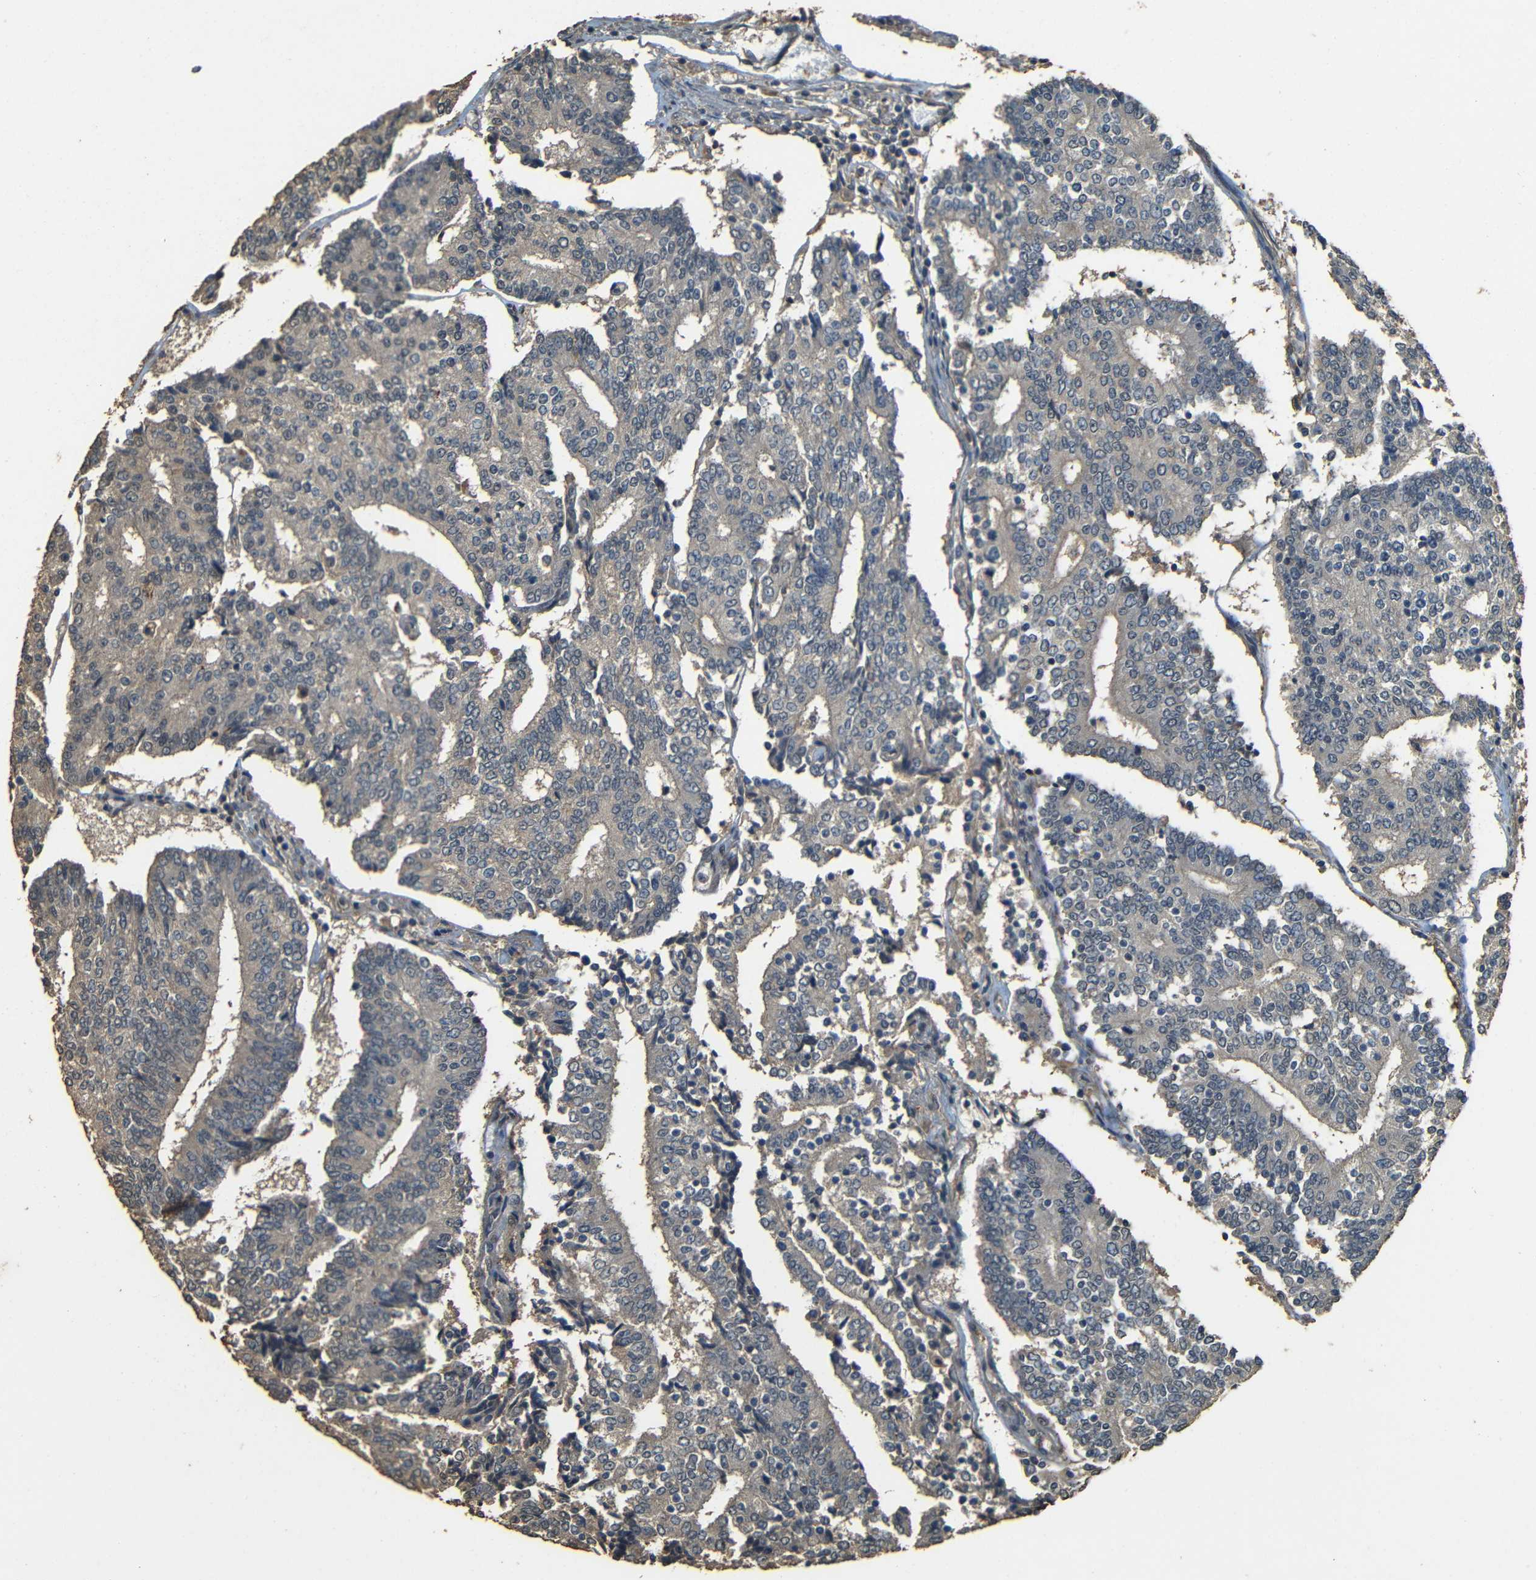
{"staining": {"intensity": "negative", "quantity": "none", "location": "none"}, "tissue": "prostate cancer", "cell_type": "Tumor cells", "image_type": "cancer", "snomed": [{"axis": "morphology", "description": "Normal tissue, NOS"}, {"axis": "morphology", "description": "Adenocarcinoma, High grade"}, {"axis": "topography", "description": "Prostate"}, {"axis": "topography", "description": "Seminal veicle"}], "caption": "Human prostate cancer stained for a protein using immunohistochemistry (IHC) exhibits no staining in tumor cells.", "gene": "PDE5A", "patient": {"sex": "male", "age": 55}}